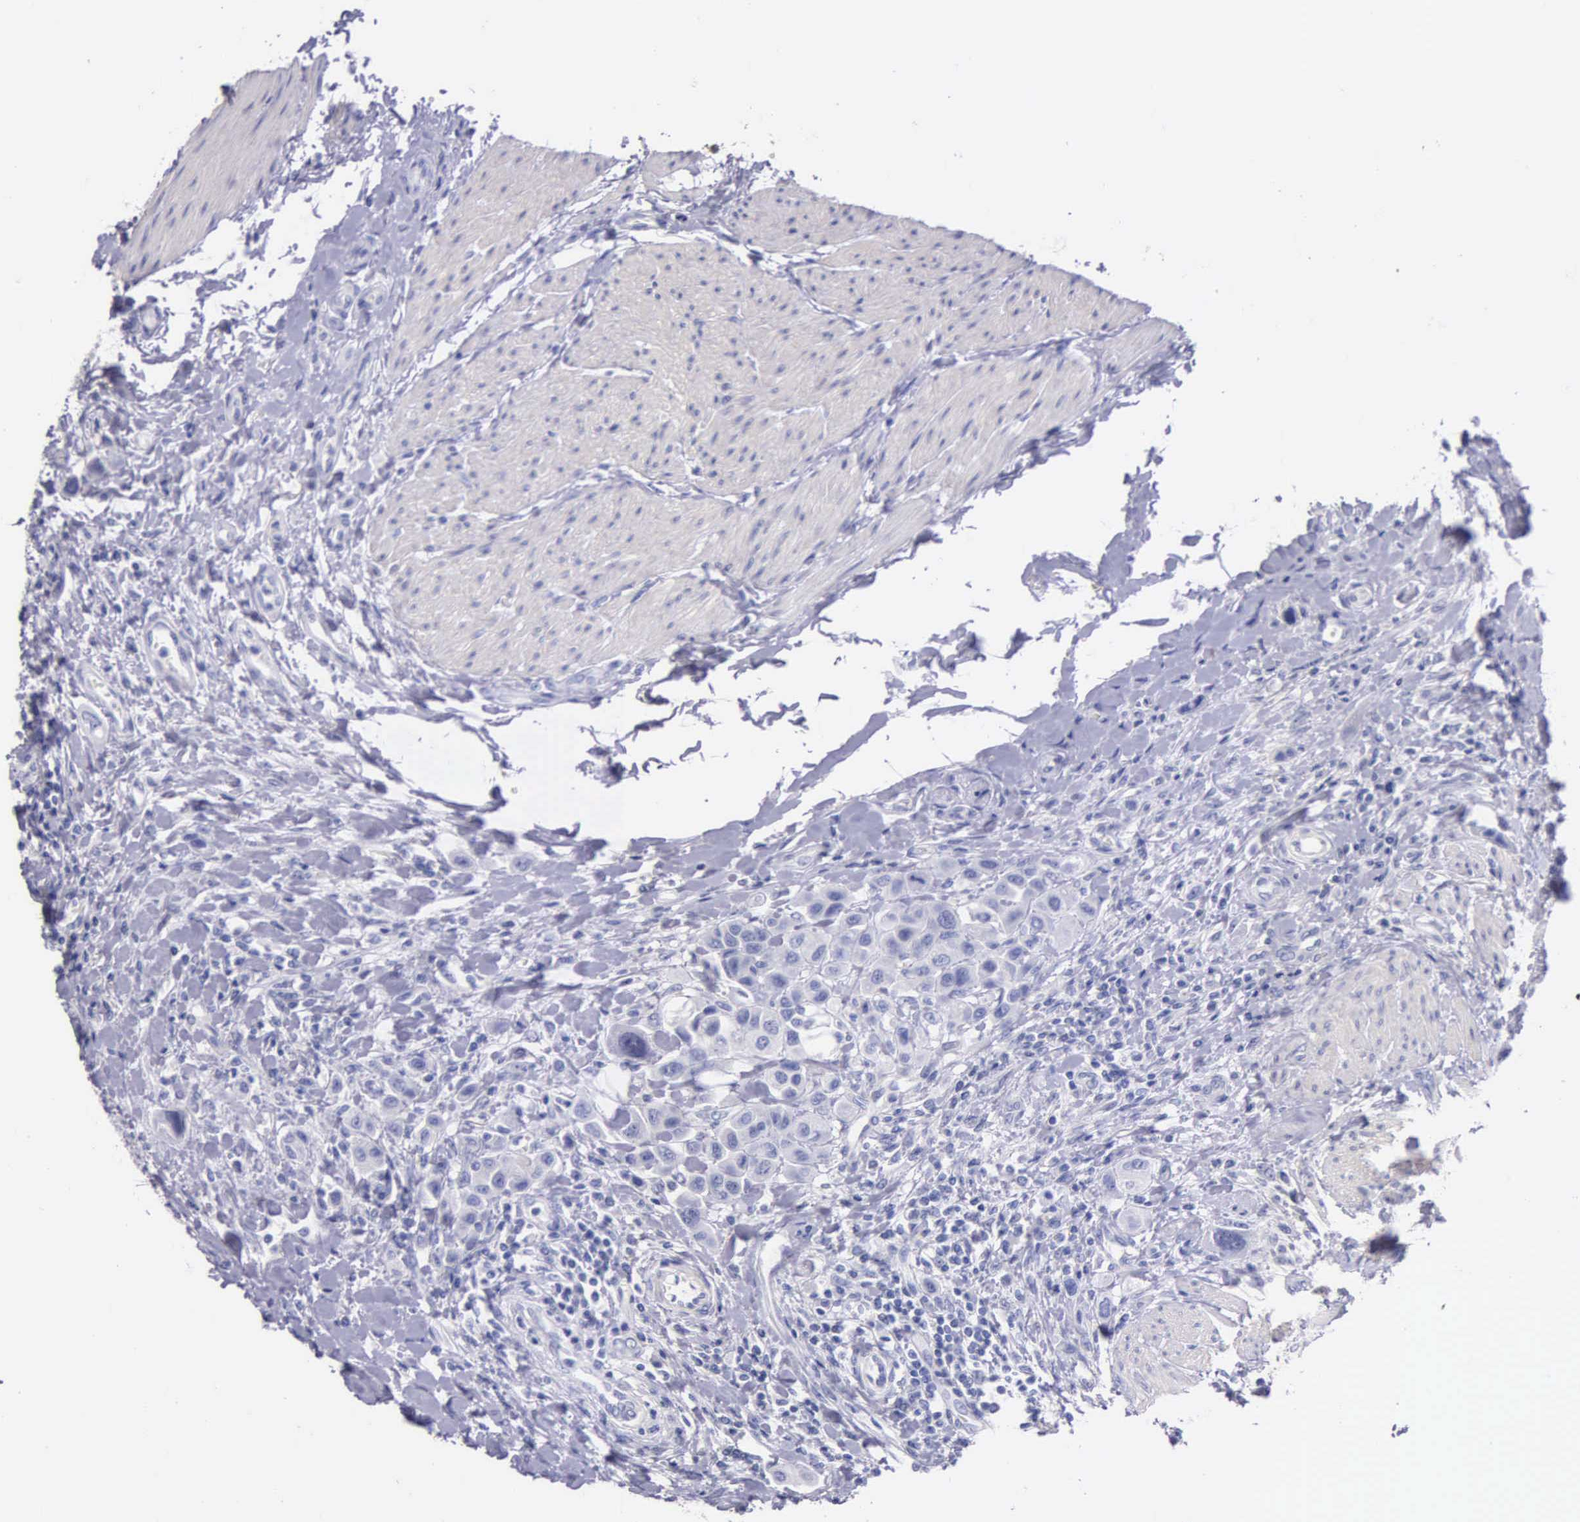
{"staining": {"intensity": "negative", "quantity": "none", "location": "none"}, "tissue": "urothelial cancer", "cell_type": "Tumor cells", "image_type": "cancer", "snomed": [{"axis": "morphology", "description": "Urothelial carcinoma, High grade"}, {"axis": "topography", "description": "Urinary bladder"}], "caption": "The image demonstrates no staining of tumor cells in urothelial cancer.", "gene": "GSTT2", "patient": {"sex": "male", "age": 50}}